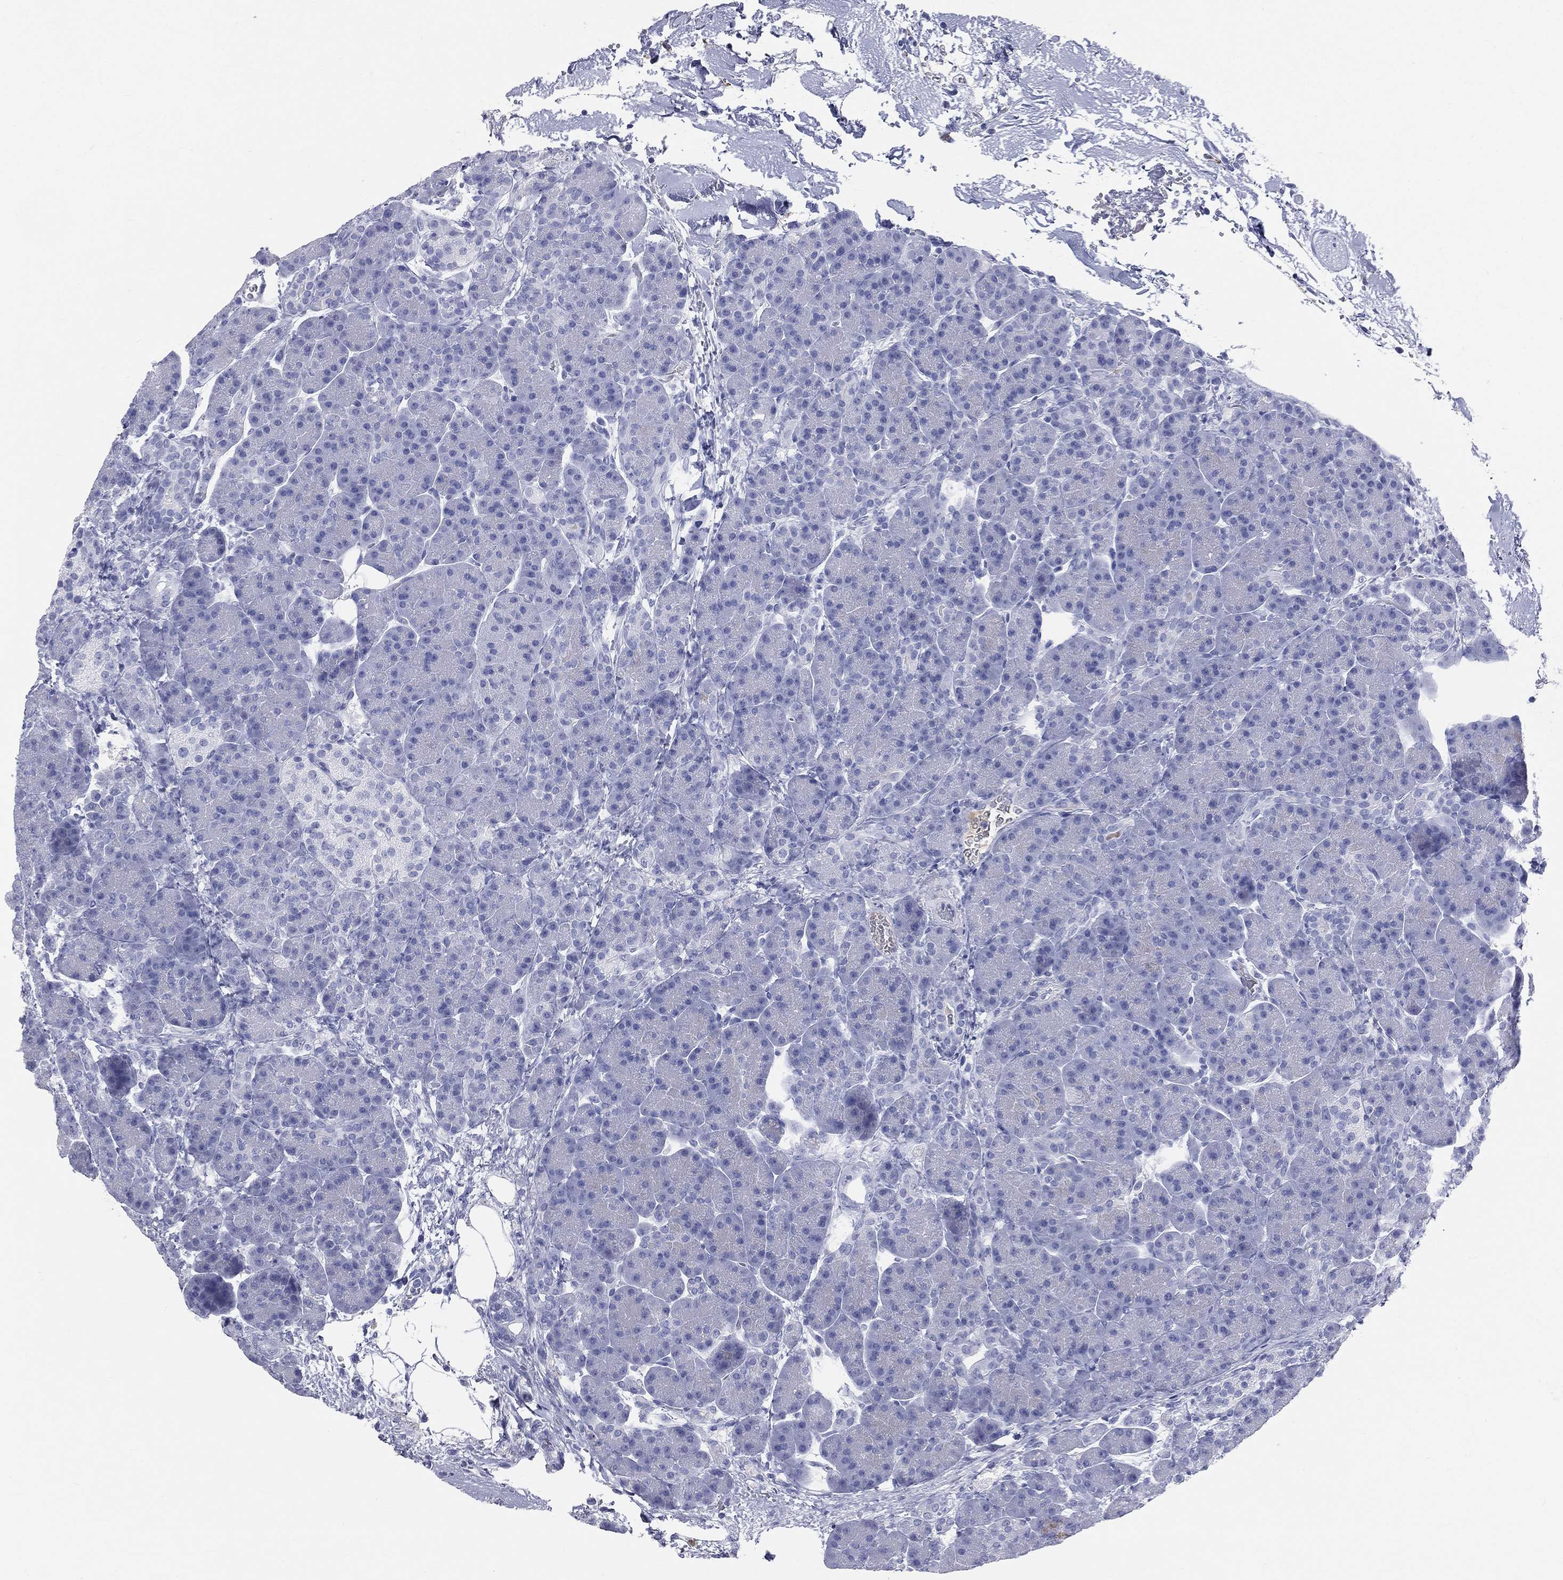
{"staining": {"intensity": "negative", "quantity": "none", "location": "none"}, "tissue": "pancreas", "cell_type": "Exocrine glandular cells", "image_type": "normal", "snomed": [{"axis": "morphology", "description": "Normal tissue, NOS"}, {"axis": "topography", "description": "Pancreas"}], "caption": "The image displays no staining of exocrine glandular cells in benign pancreas. (Brightfield microscopy of DAB (3,3'-diaminobenzidine) immunohistochemistry (IHC) at high magnification).", "gene": "HP", "patient": {"sex": "female", "age": 63}}